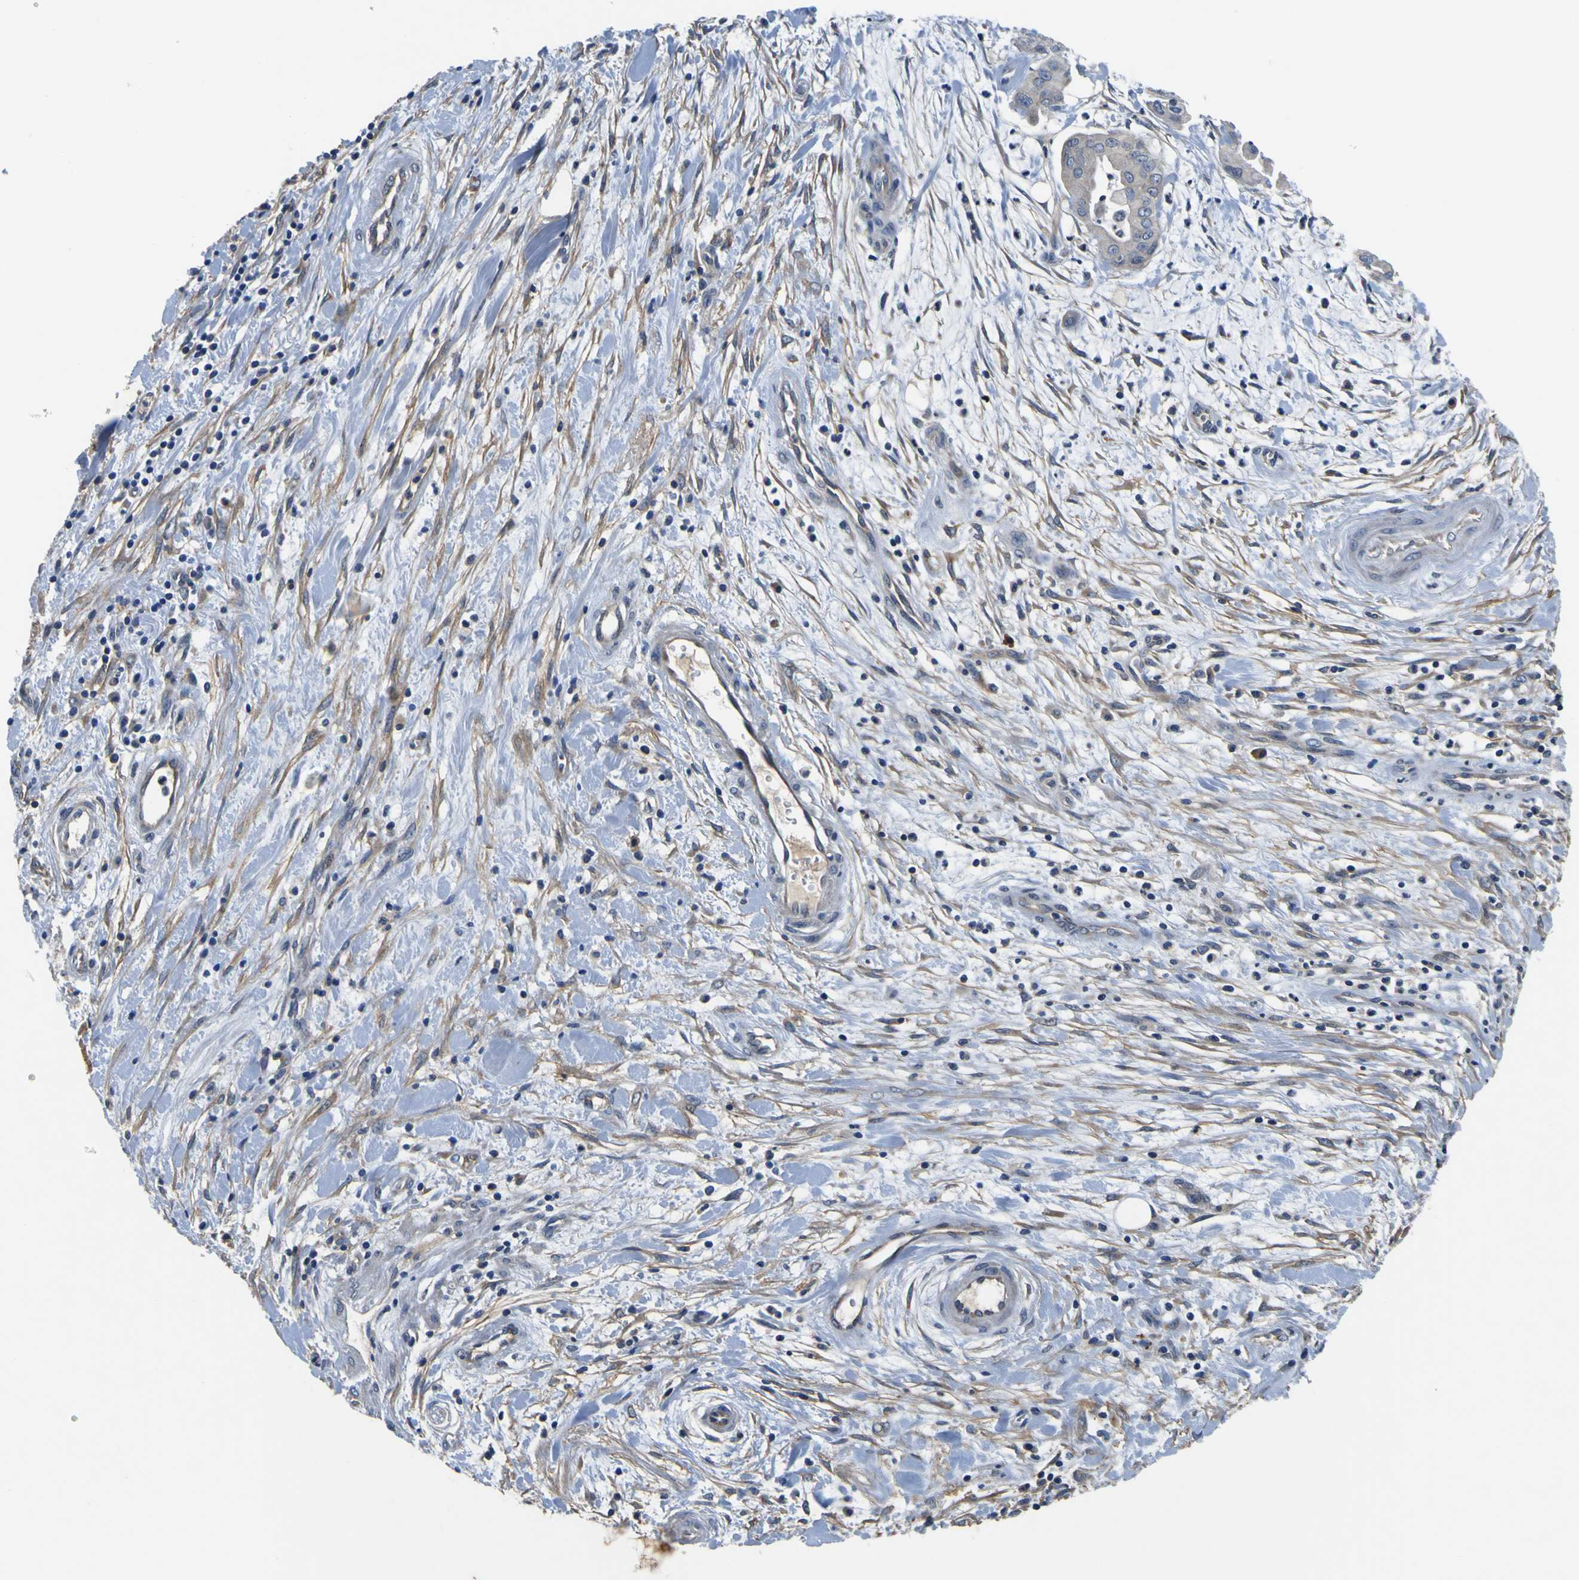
{"staining": {"intensity": "negative", "quantity": "none", "location": "none"}, "tissue": "pancreatic cancer", "cell_type": "Tumor cells", "image_type": "cancer", "snomed": [{"axis": "morphology", "description": "Adenocarcinoma, NOS"}, {"axis": "topography", "description": "Pancreas"}], "caption": "An immunohistochemistry micrograph of pancreatic cancer is shown. There is no staining in tumor cells of pancreatic cancer. The staining was performed using DAB to visualize the protein expression in brown, while the nuclei were stained in blue with hematoxylin (Magnification: 20x).", "gene": "EPHB4", "patient": {"sex": "female", "age": 75}}